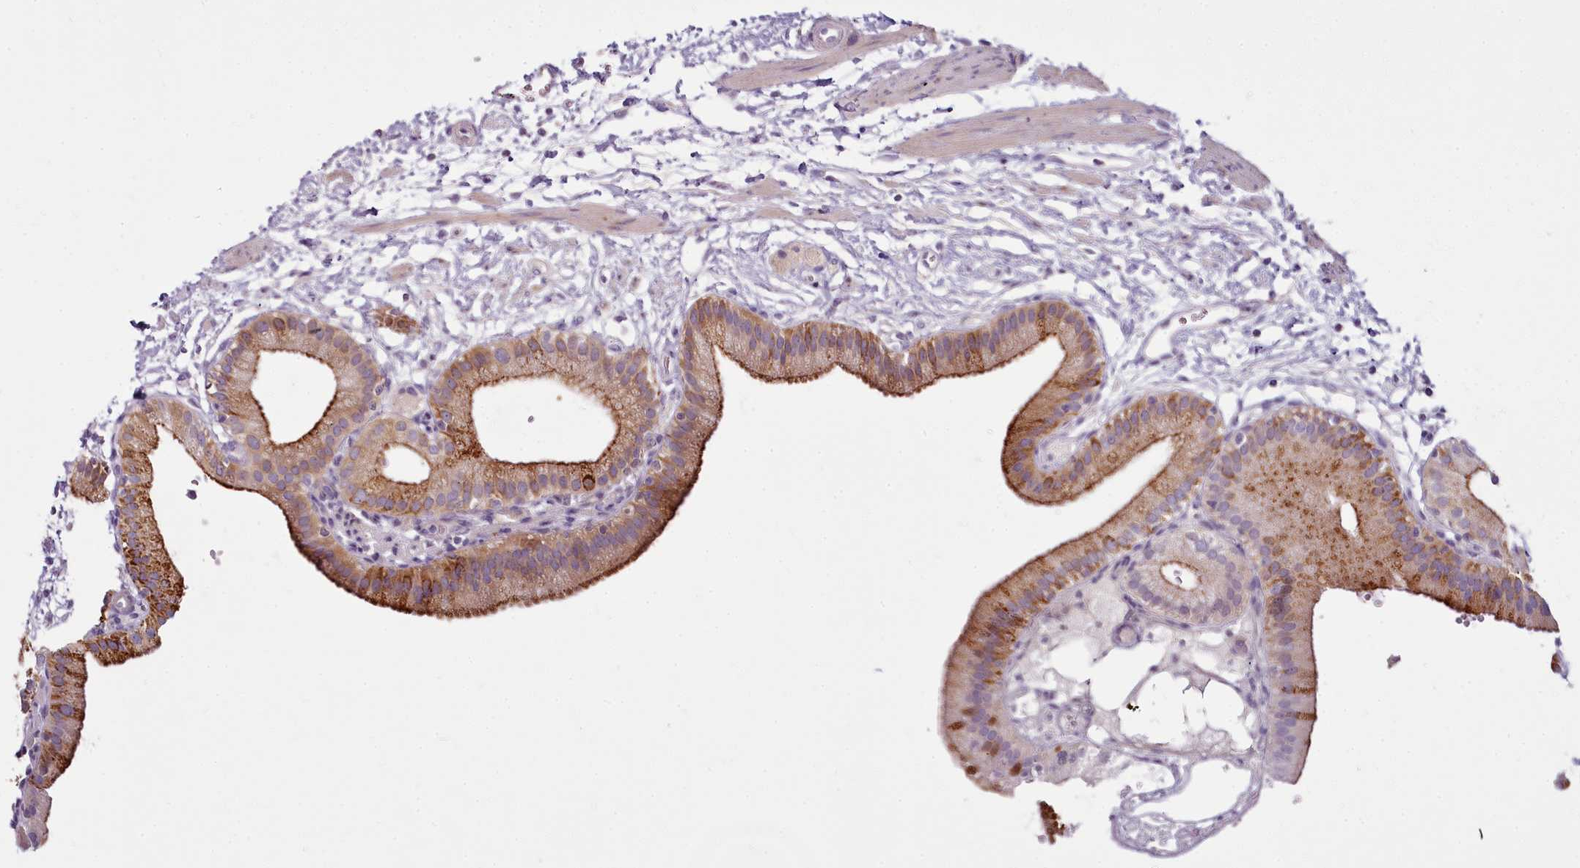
{"staining": {"intensity": "moderate", "quantity": ">75%", "location": "cytoplasmic/membranous"}, "tissue": "gallbladder", "cell_type": "Glandular cells", "image_type": "normal", "snomed": [{"axis": "morphology", "description": "Normal tissue, NOS"}, {"axis": "topography", "description": "Gallbladder"}], "caption": "Immunohistochemistry (DAB) staining of unremarkable human gallbladder exhibits moderate cytoplasmic/membranous protein expression in about >75% of glandular cells. The protein is shown in brown color, while the nuclei are stained blue.", "gene": "CAPN7", "patient": {"sex": "male", "age": 55}}